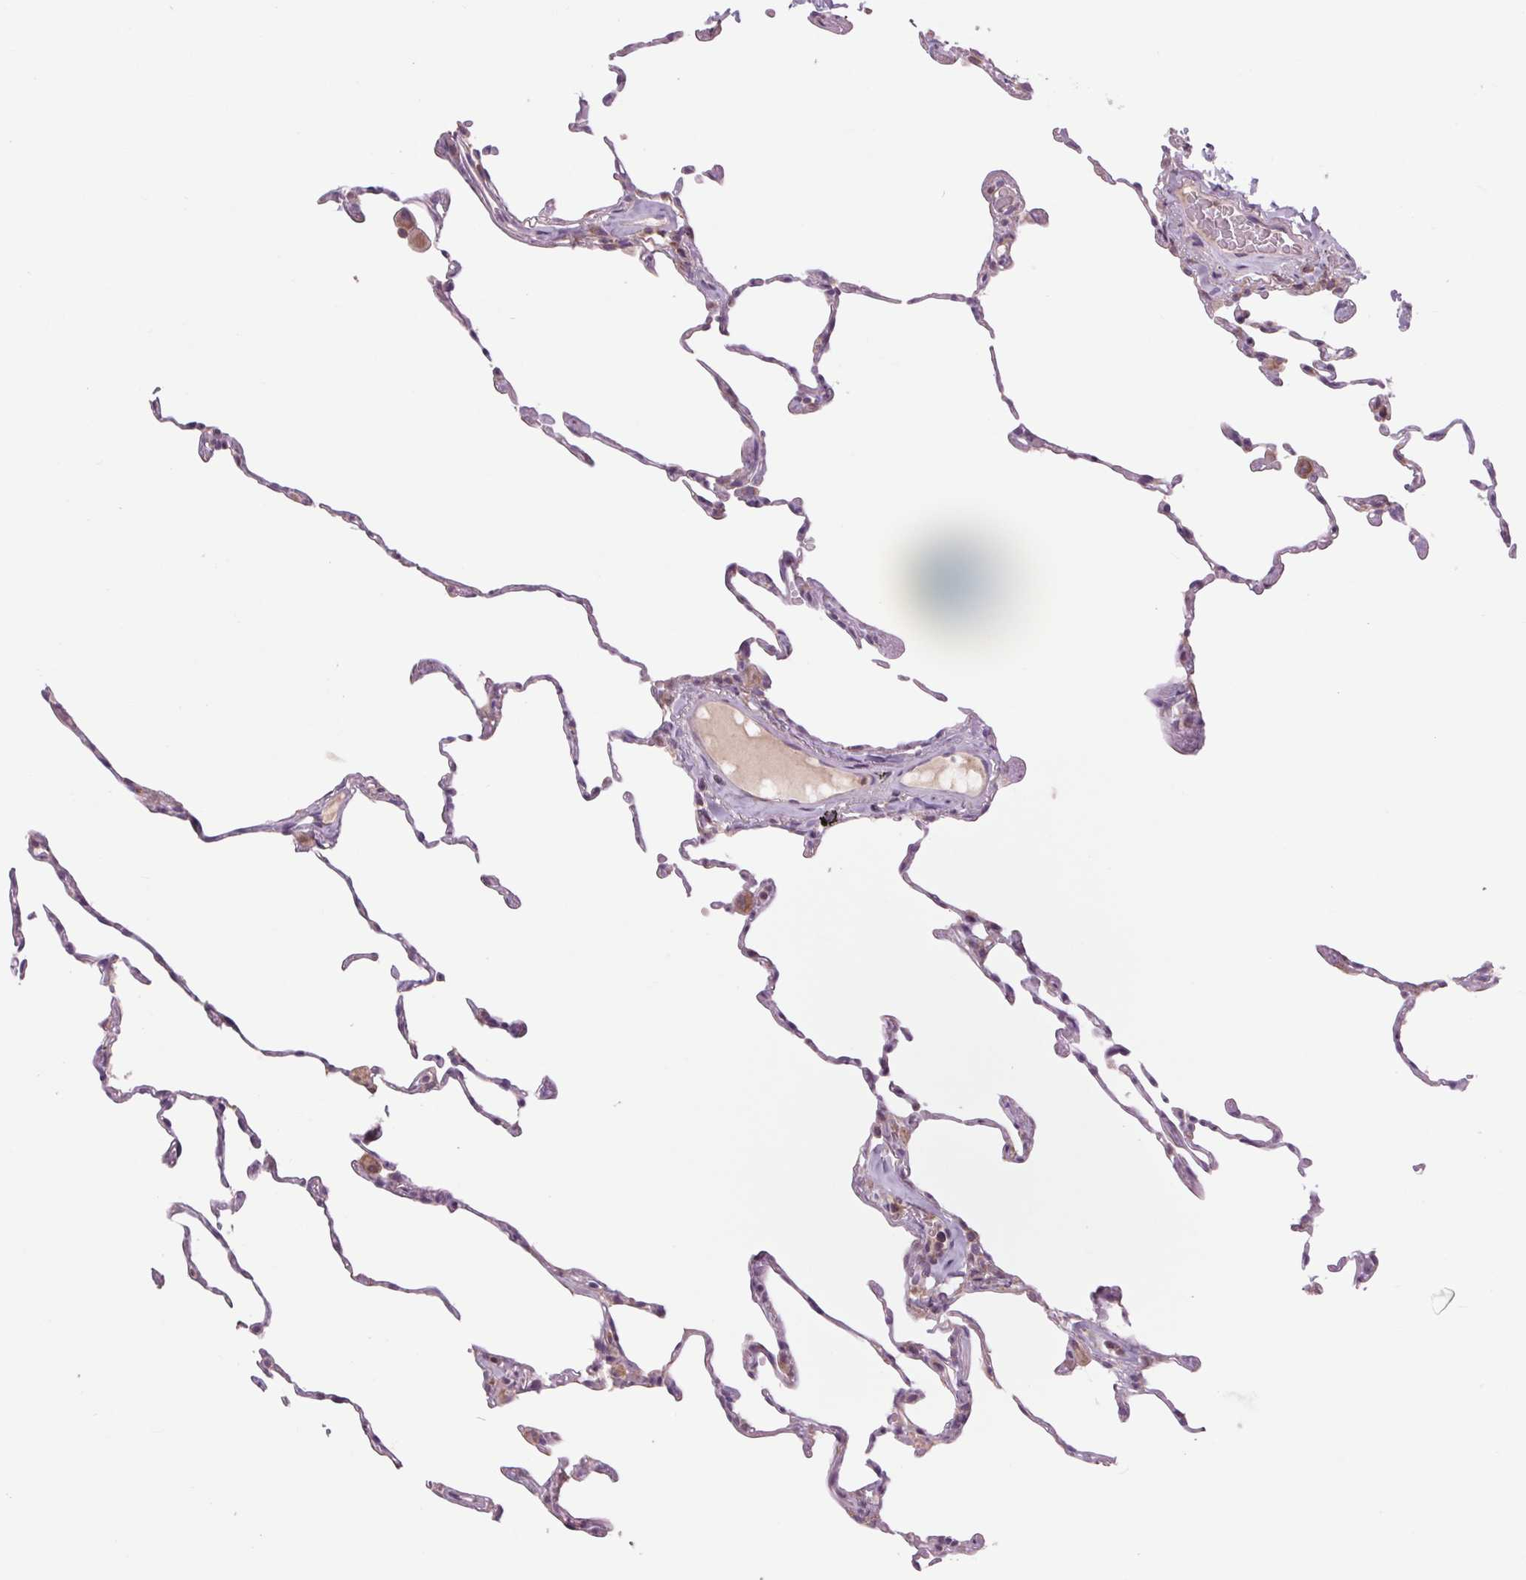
{"staining": {"intensity": "weak", "quantity": "<25%", "location": "cytoplasmic/membranous"}, "tissue": "lung", "cell_type": "Alveolar cells", "image_type": "normal", "snomed": [{"axis": "morphology", "description": "Normal tissue, NOS"}, {"axis": "topography", "description": "Lung"}], "caption": "Photomicrograph shows no protein positivity in alveolar cells of unremarkable lung.", "gene": "COX6A1", "patient": {"sex": "female", "age": 57}}